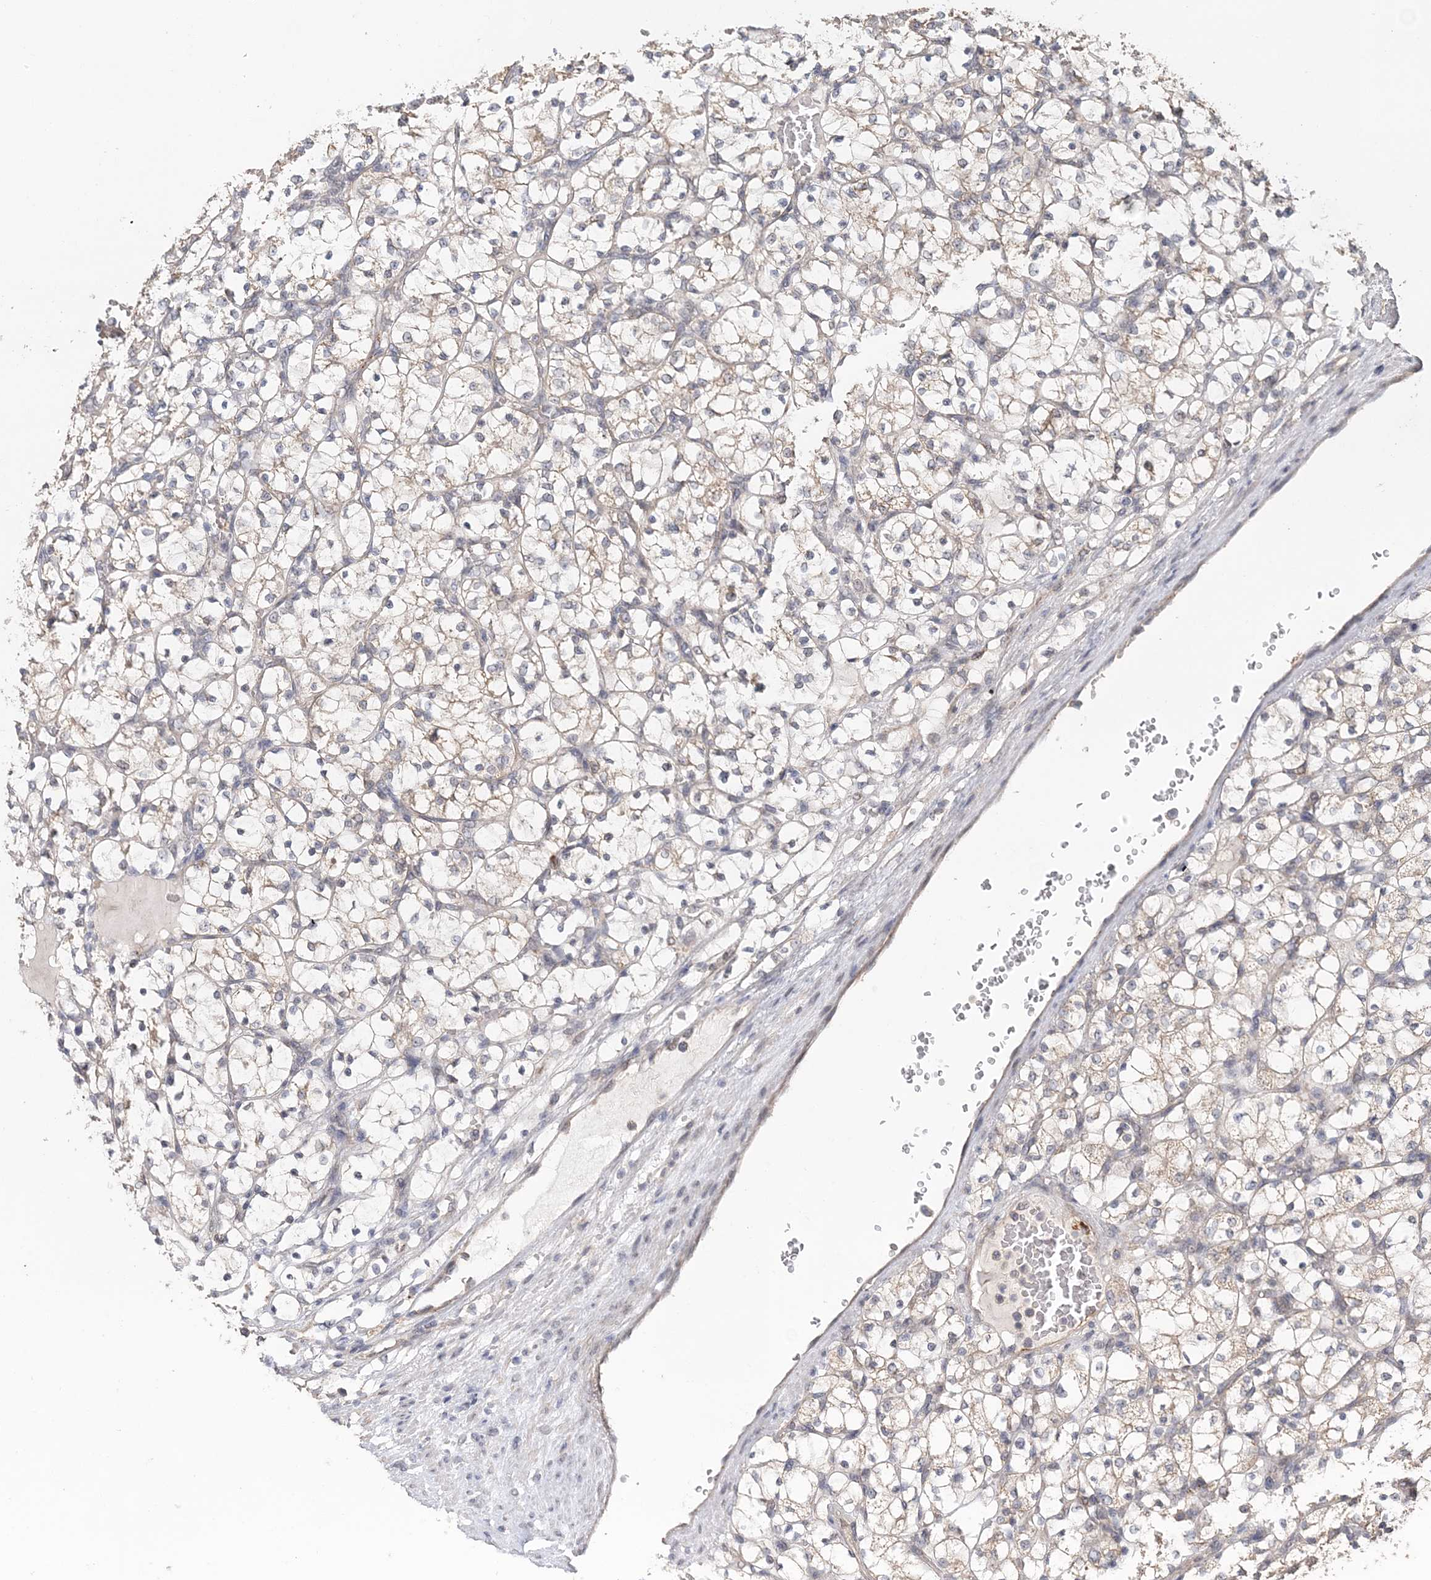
{"staining": {"intensity": "weak", "quantity": "25%-75%", "location": "cytoplasmic/membranous"}, "tissue": "renal cancer", "cell_type": "Tumor cells", "image_type": "cancer", "snomed": [{"axis": "morphology", "description": "Adenocarcinoma, NOS"}, {"axis": "topography", "description": "Kidney"}], "caption": "Protein analysis of renal cancer tissue demonstrates weak cytoplasmic/membranous expression in about 25%-75% of tumor cells. The staining was performed using DAB (3,3'-diaminobenzidine) to visualize the protein expression in brown, while the nuclei were stained in blue with hematoxylin (Magnification: 20x).", "gene": "FBXO38", "patient": {"sex": "female", "age": 69}}